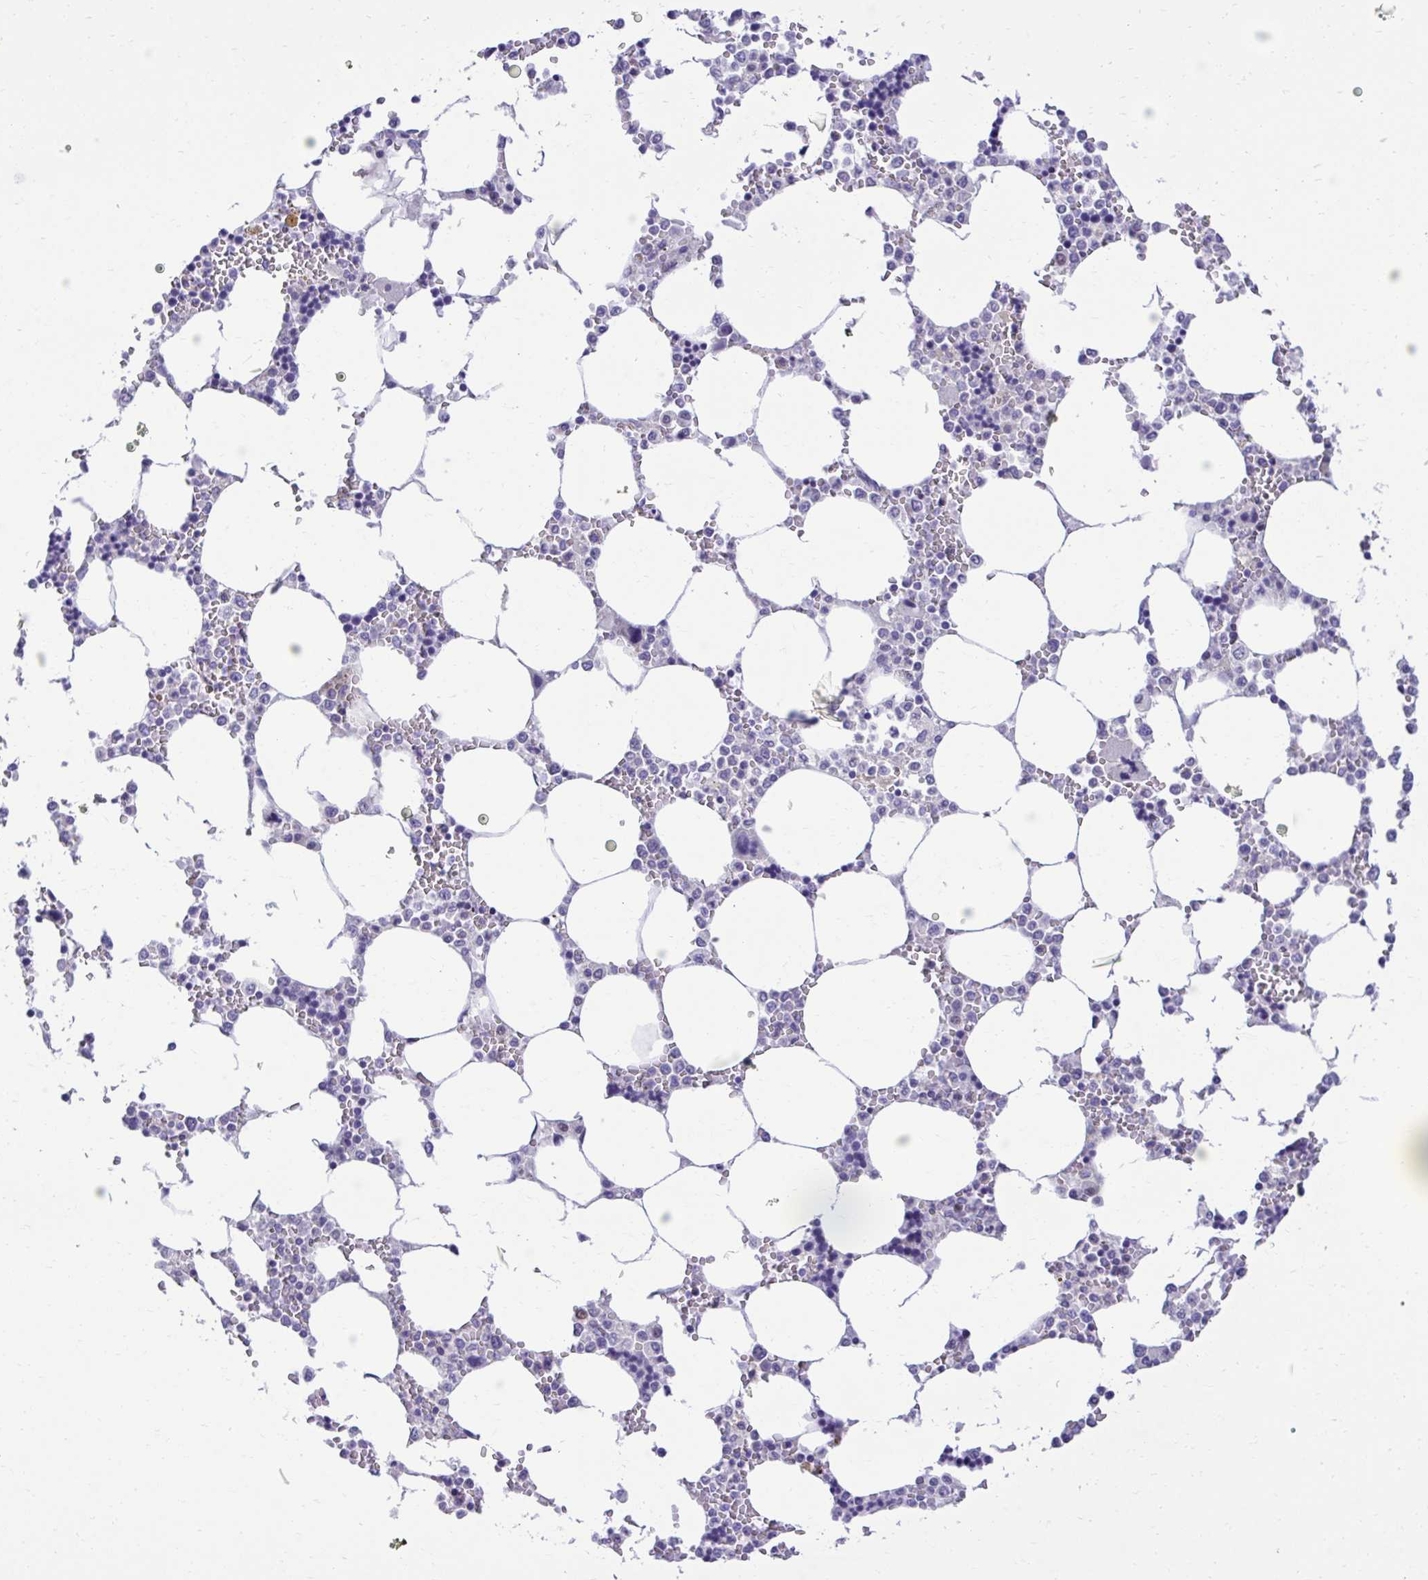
{"staining": {"intensity": "negative", "quantity": "none", "location": "none"}, "tissue": "bone marrow", "cell_type": "Hematopoietic cells", "image_type": "normal", "snomed": [{"axis": "morphology", "description": "Normal tissue, NOS"}, {"axis": "topography", "description": "Bone marrow"}], "caption": "This is an immunohistochemistry histopathology image of benign bone marrow. There is no staining in hematopoietic cells.", "gene": "TMCO5A", "patient": {"sex": "male", "age": 64}}